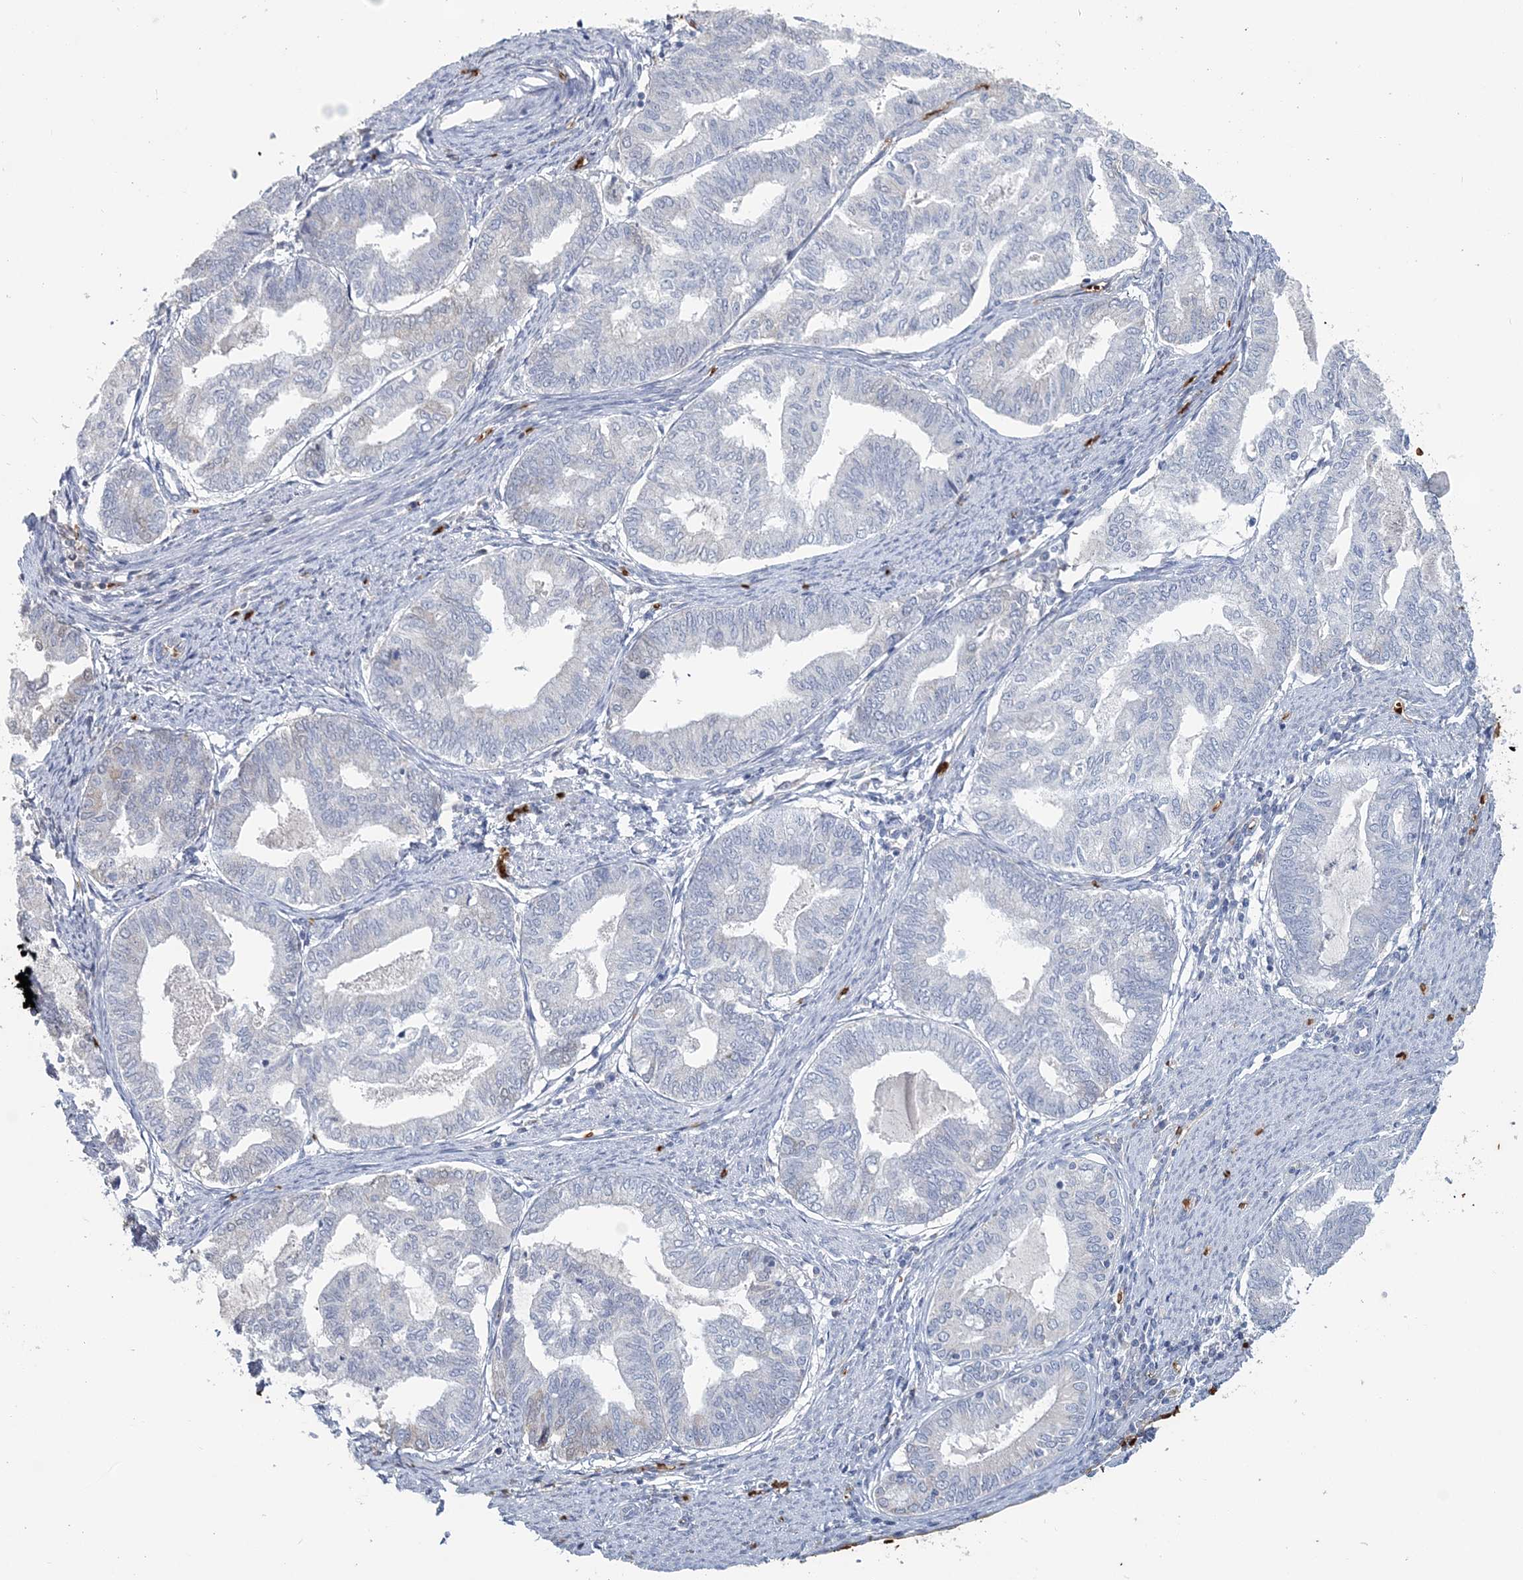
{"staining": {"intensity": "negative", "quantity": "none", "location": "none"}, "tissue": "endometrial cancer", "cell_type": "Tumor cells", "image_type": "cancer", "snomed": [{"axis": "morphology", "description": "Adenocarcinoma, NOS"}, {"axis": "topography", "description": "Endometrium"}], "caption": "The histopathology image shows no significant expression in tumor cells of endometrial adenocarcinoma. (DAB immunohistochemistry with hematoxylin counter stain).", "gene": "HBD", "patient": {"sex": "female", "age": 79}}